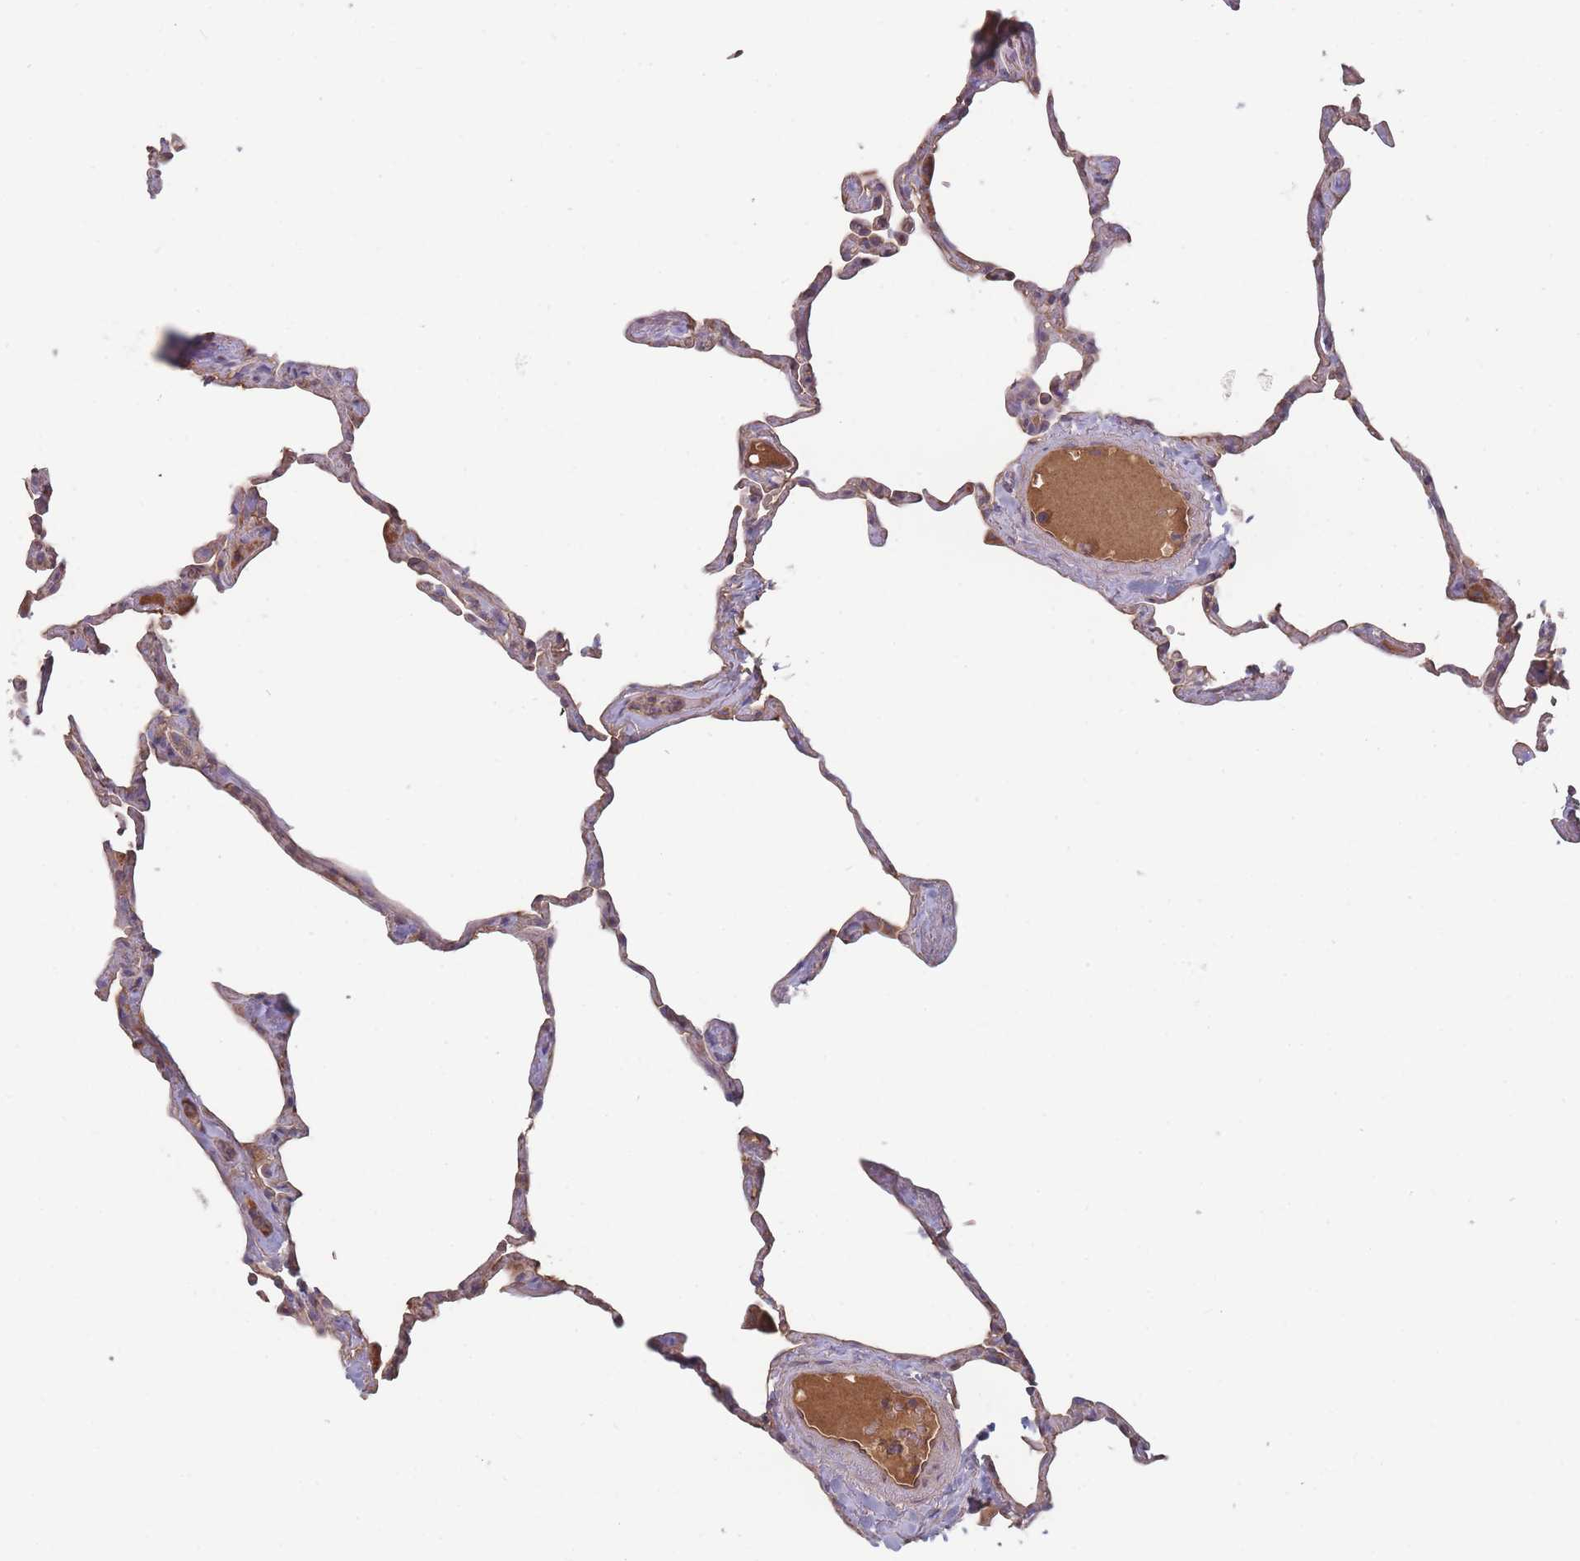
{"staining": {"intensity": "weak", "quantity": "25%-75%", "location": "cytoplasmic/membranous"}, "tissue": "lung", "cell_type": "Alveolar cells", "image_type": "normal", "snomed": [{"axis": "morphology", "description": "Normal tissue, NOS"}, {"axis": "topography", "description": "Lung"}], "caption": "This image shows immunohistochemistry (IHC) staining of normal human lung, with low weak cytoplasmic/membranous expression in about 25%-75% of alveolar cells.", "gene": "ATP5MGL", "patient": {"sex": "male", "age": 65}}